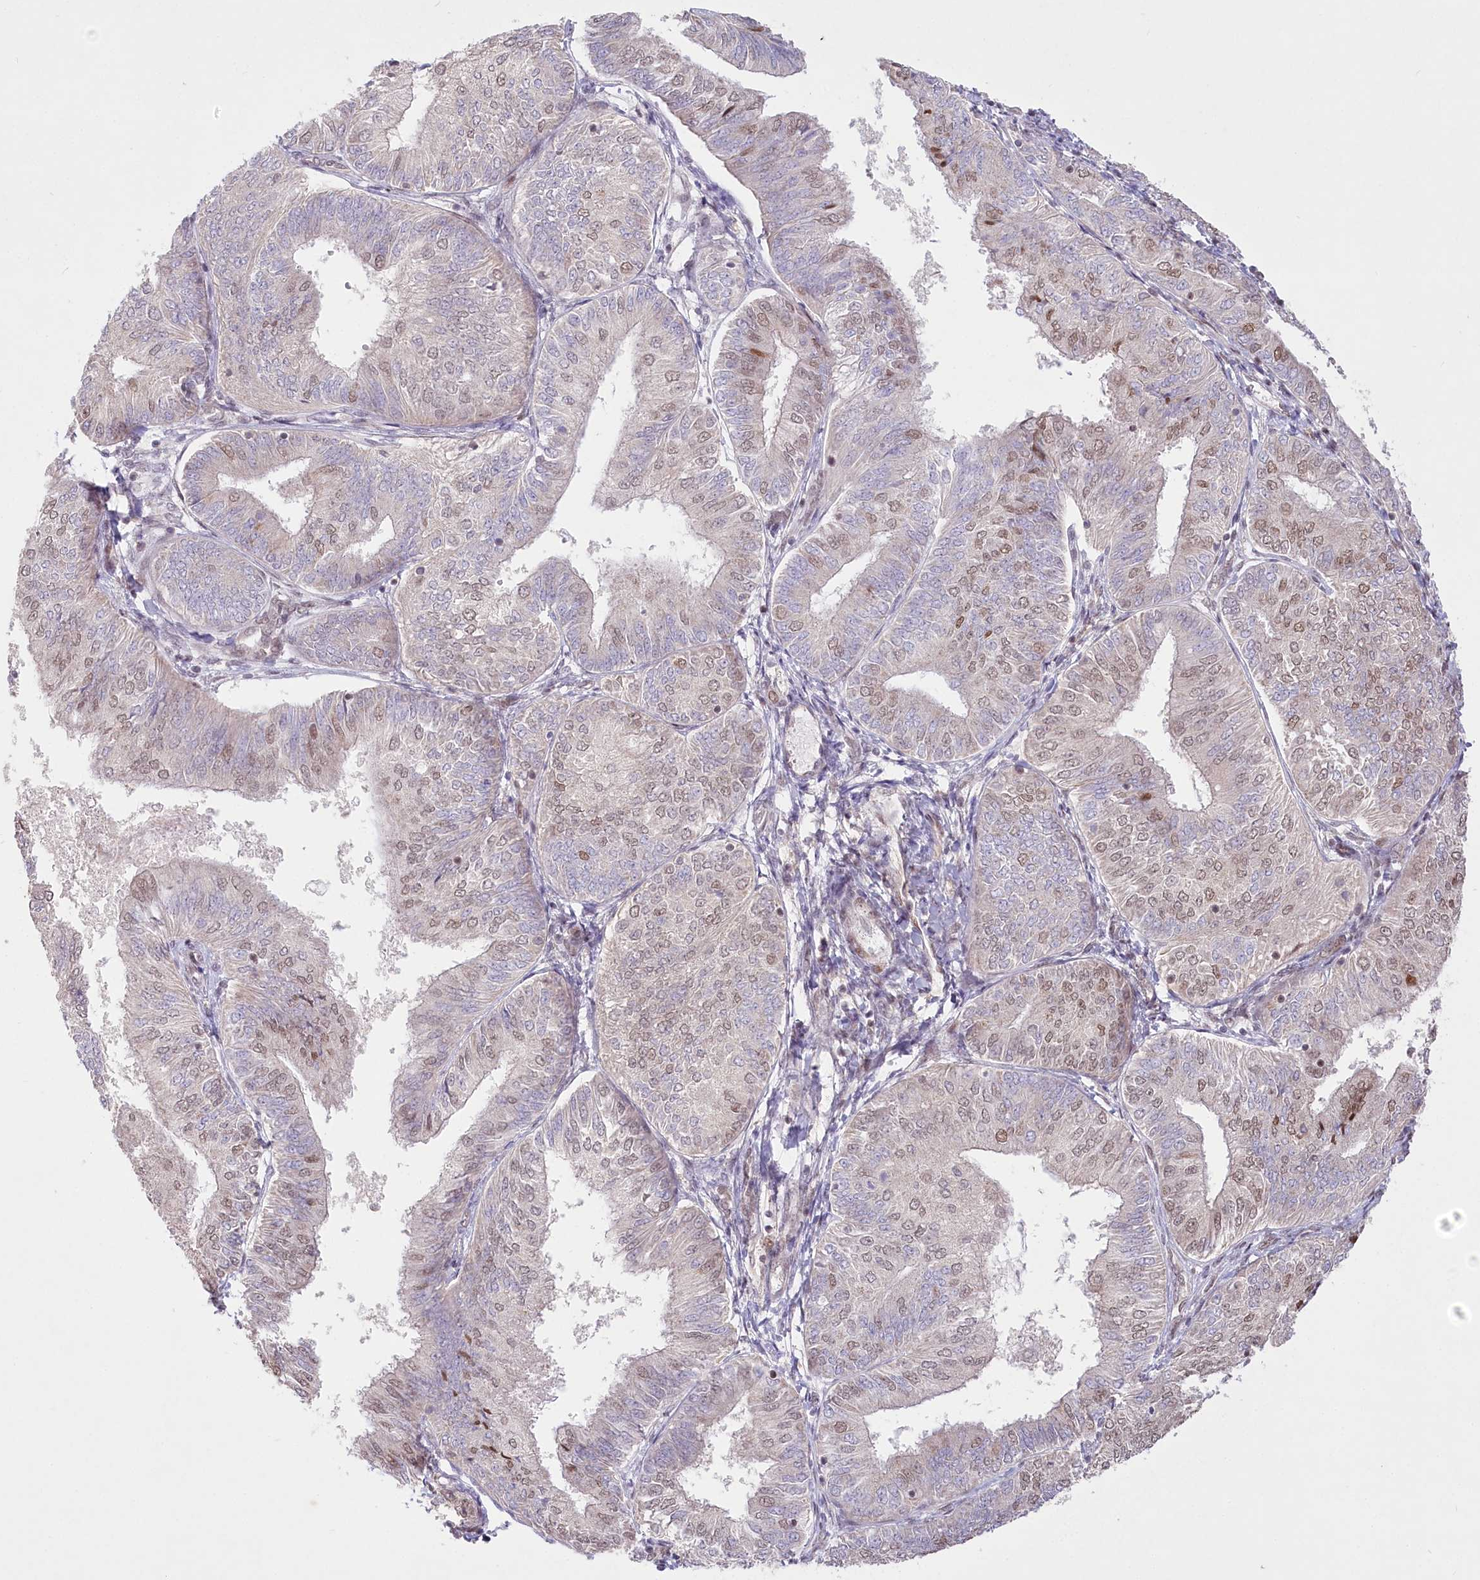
{"staining": {"intensity": "weak", "quantity": "25%-75%", "location": "nuclear"}, "tissue": "endometrial cancer", "cell_type": "Tumor cells", "image_type": "cancer", "snomed": [{"axis": "morphology", "description": "Adenocarcinoma, NOS"}, {"axis": "topography", "description": "Endometrium"}], "caption": "Endometrial cancer stained with a protein marker reveals weak staining in tumor cells.", "gene": "PYURF", "patient": {"sex": "female", "age": 58}}